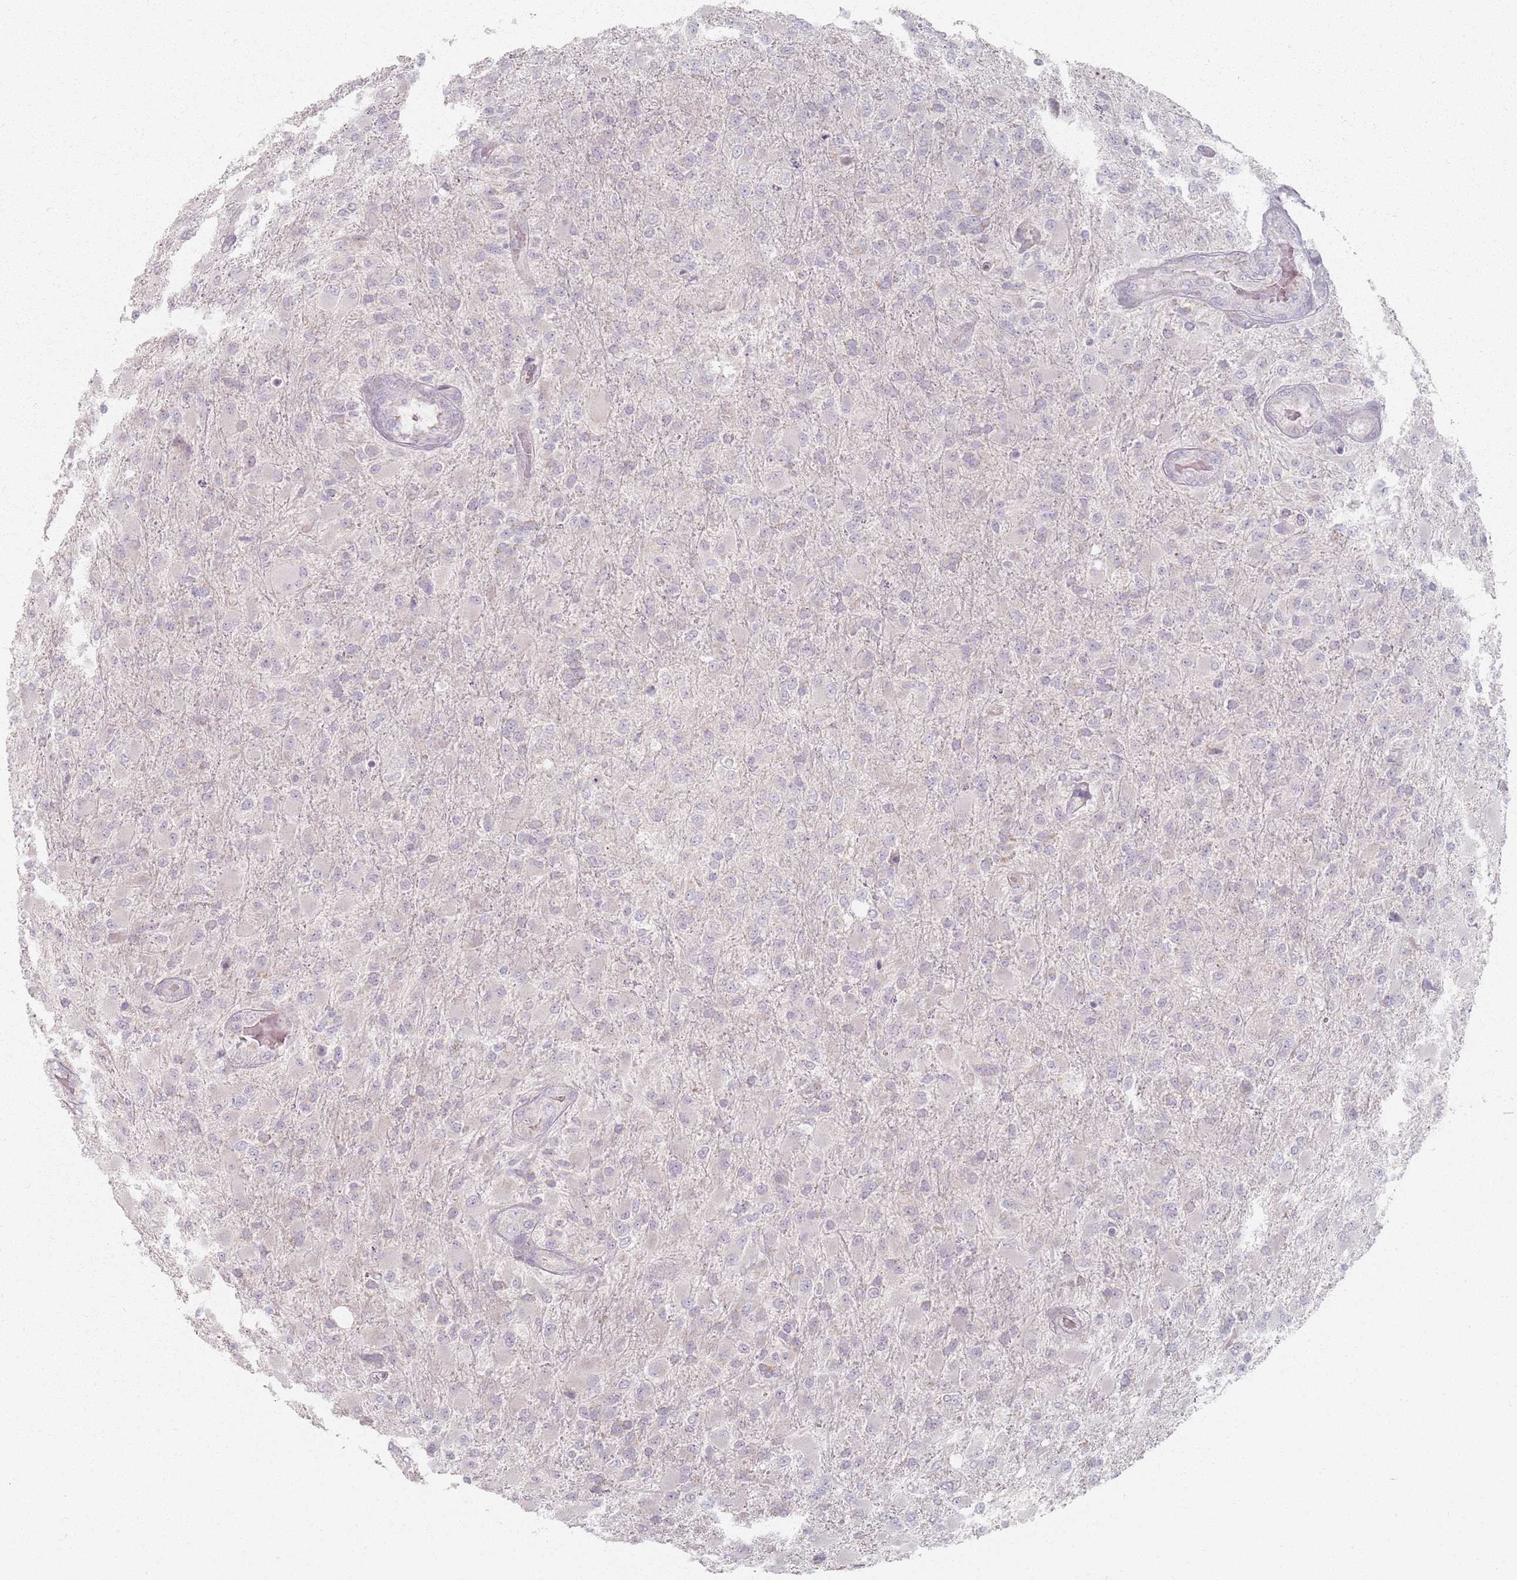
{"staining": {"intensity": "negative", "quantity": "none", "location": "none"}, "tissue": "glioma", "cell_type": "Tumor cells", "image_type": "cancer", "snomed": [{"axis": "morphology", "description": "Glioma, malignant, Low grade"}, {"axis": "topography", "description": "Brain"}], "caption": "Micrograph shows no protein expression in tumor cells of glioma tissue.", "gene": "PKD2L2", "patient": {"sex": "male", "age": 65}}